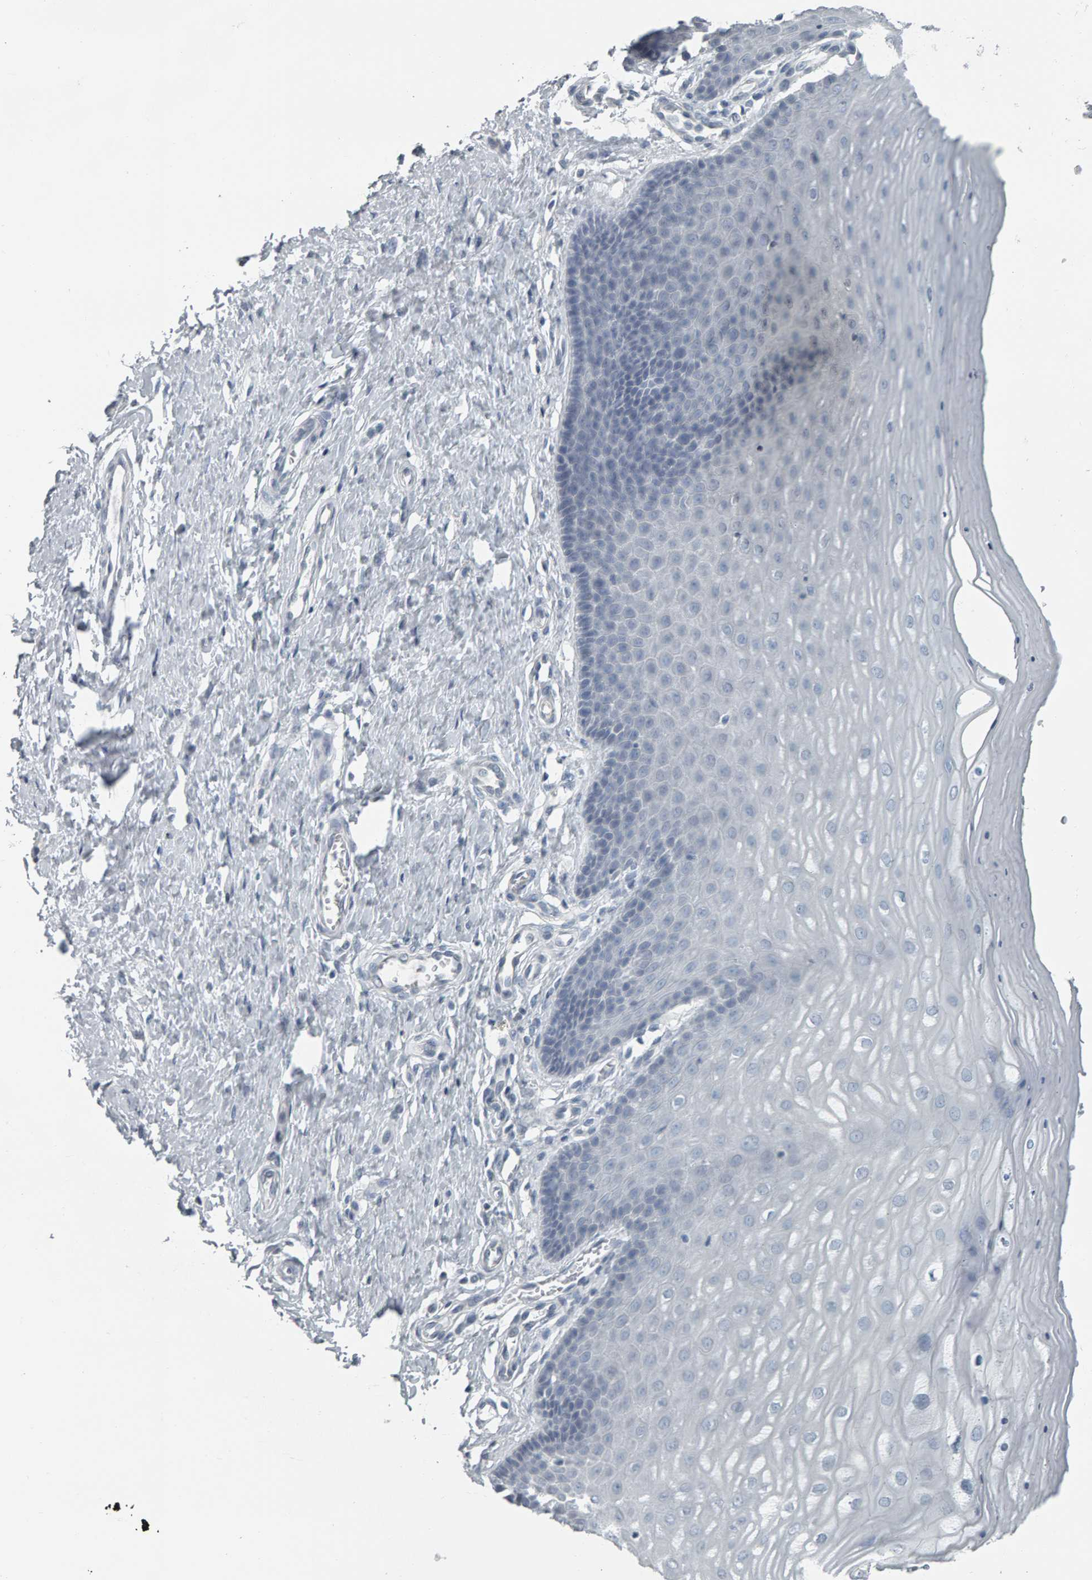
{"staining": {"intensity": "negative", "quantity": "none", "location": "none"}, "tissue": "cervix", "cell_type": "Glandular cells", "image_type": "normal", "snomed": [{"axis": "morphology", "description": "Normal tissue, NOS"}, {"axis": "topography", "description": "Cervix"}], "caption": "Cervix was stained to show a protein in brown. There is no significant positivity in glandular cells. (DAB IHC, high magnification).", "gene": "PYY", "patient": {"sex": "female", "age": 55}}